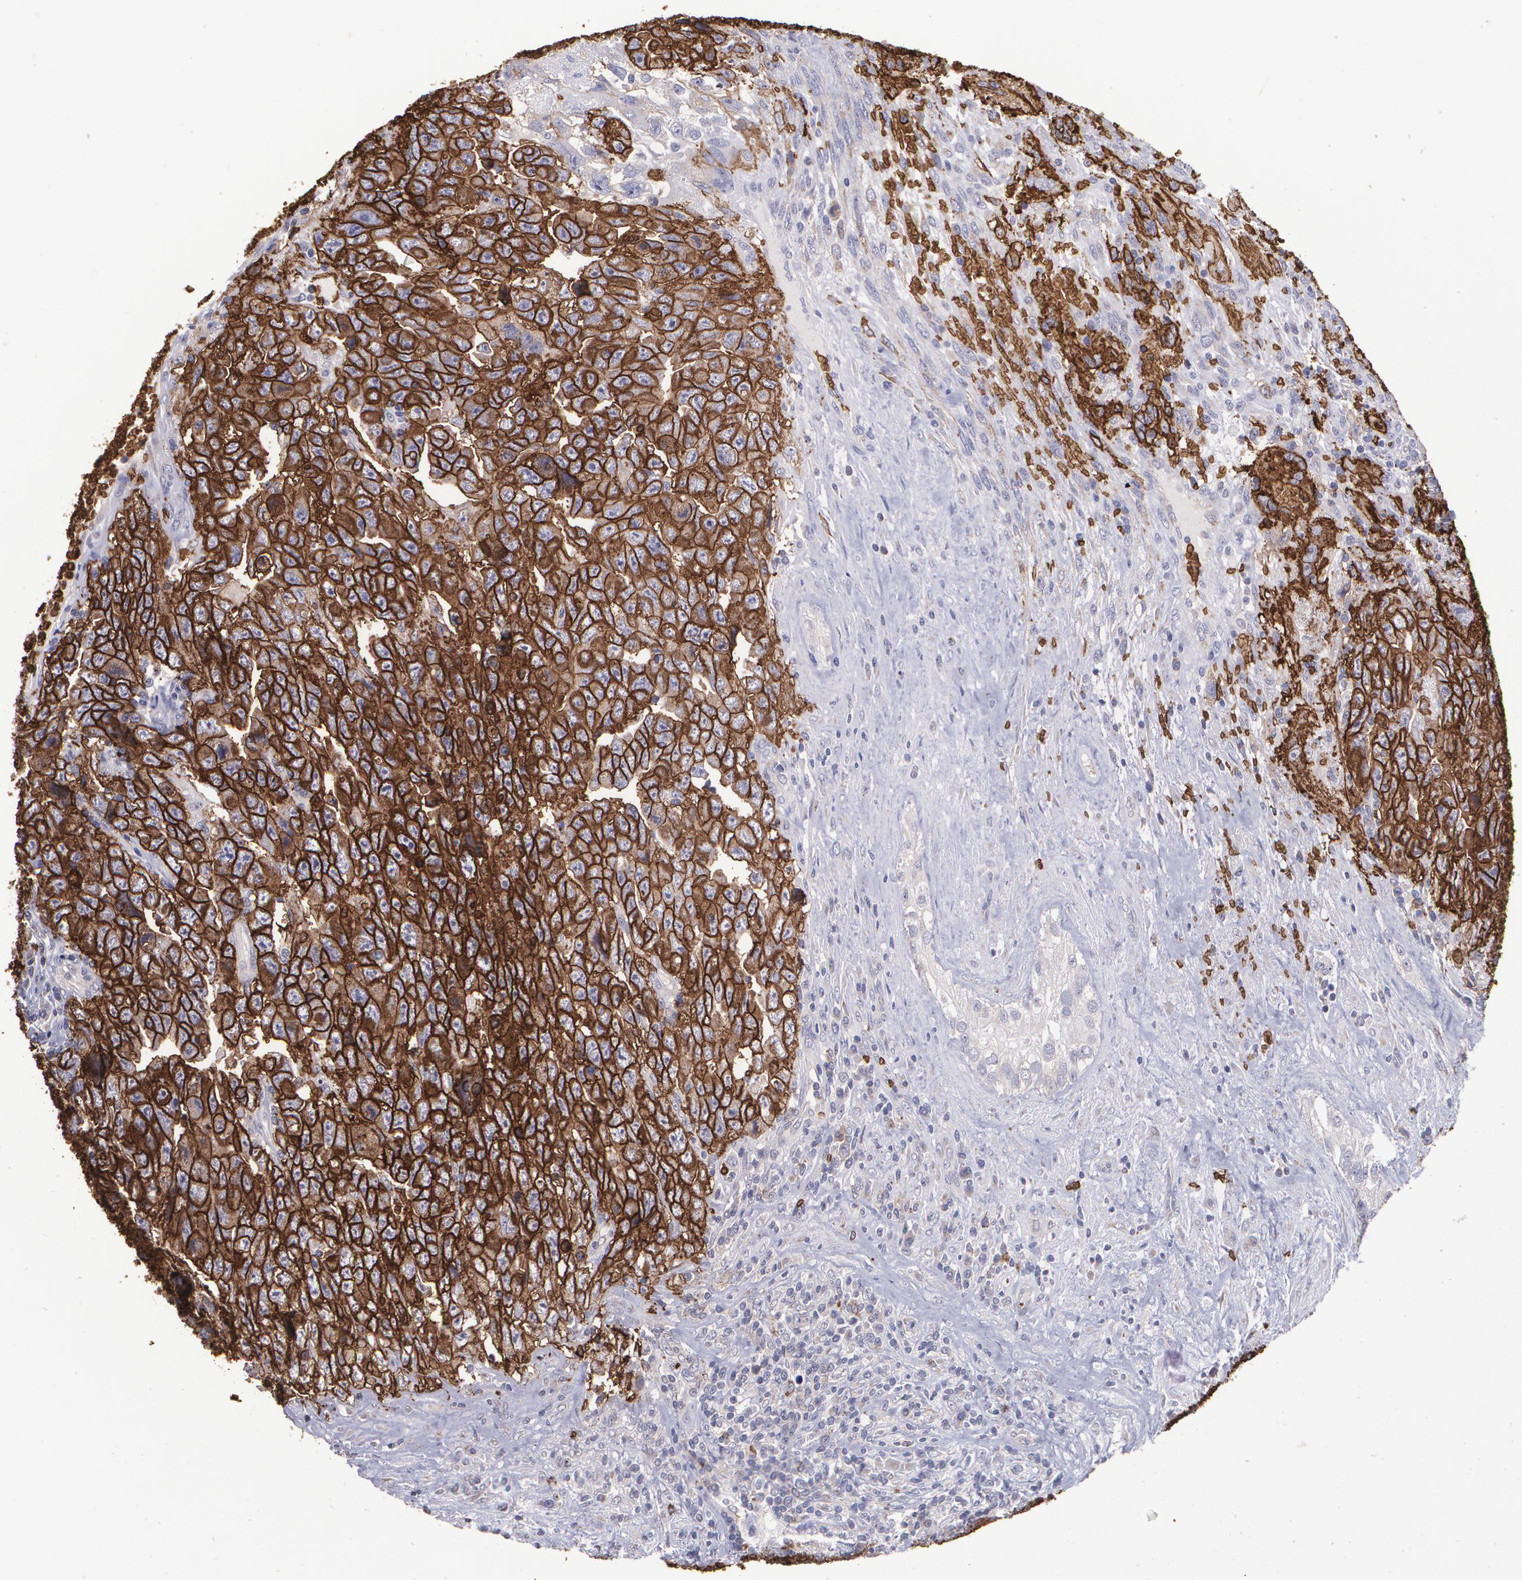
{"staining": {"intensity": "strong", "quantity": ">75%", "location": "cytoplasmic/membranous"}, "tissue": "testis cancer", "cell_type": "Tumor cells", "image_type": "cancer", "snomed": [{"axis": "morphology", "description": "Carcinoma, Embryonal, NOS"}, {"axis": "topography", "description": "Testis"}], "caption": "Embryonal carcinoma (testis) stained with a protein marker reveals strong staining in tumor cells.", "gene": "SLC2A1", "patient": {"sex": "male", "age": 28}}